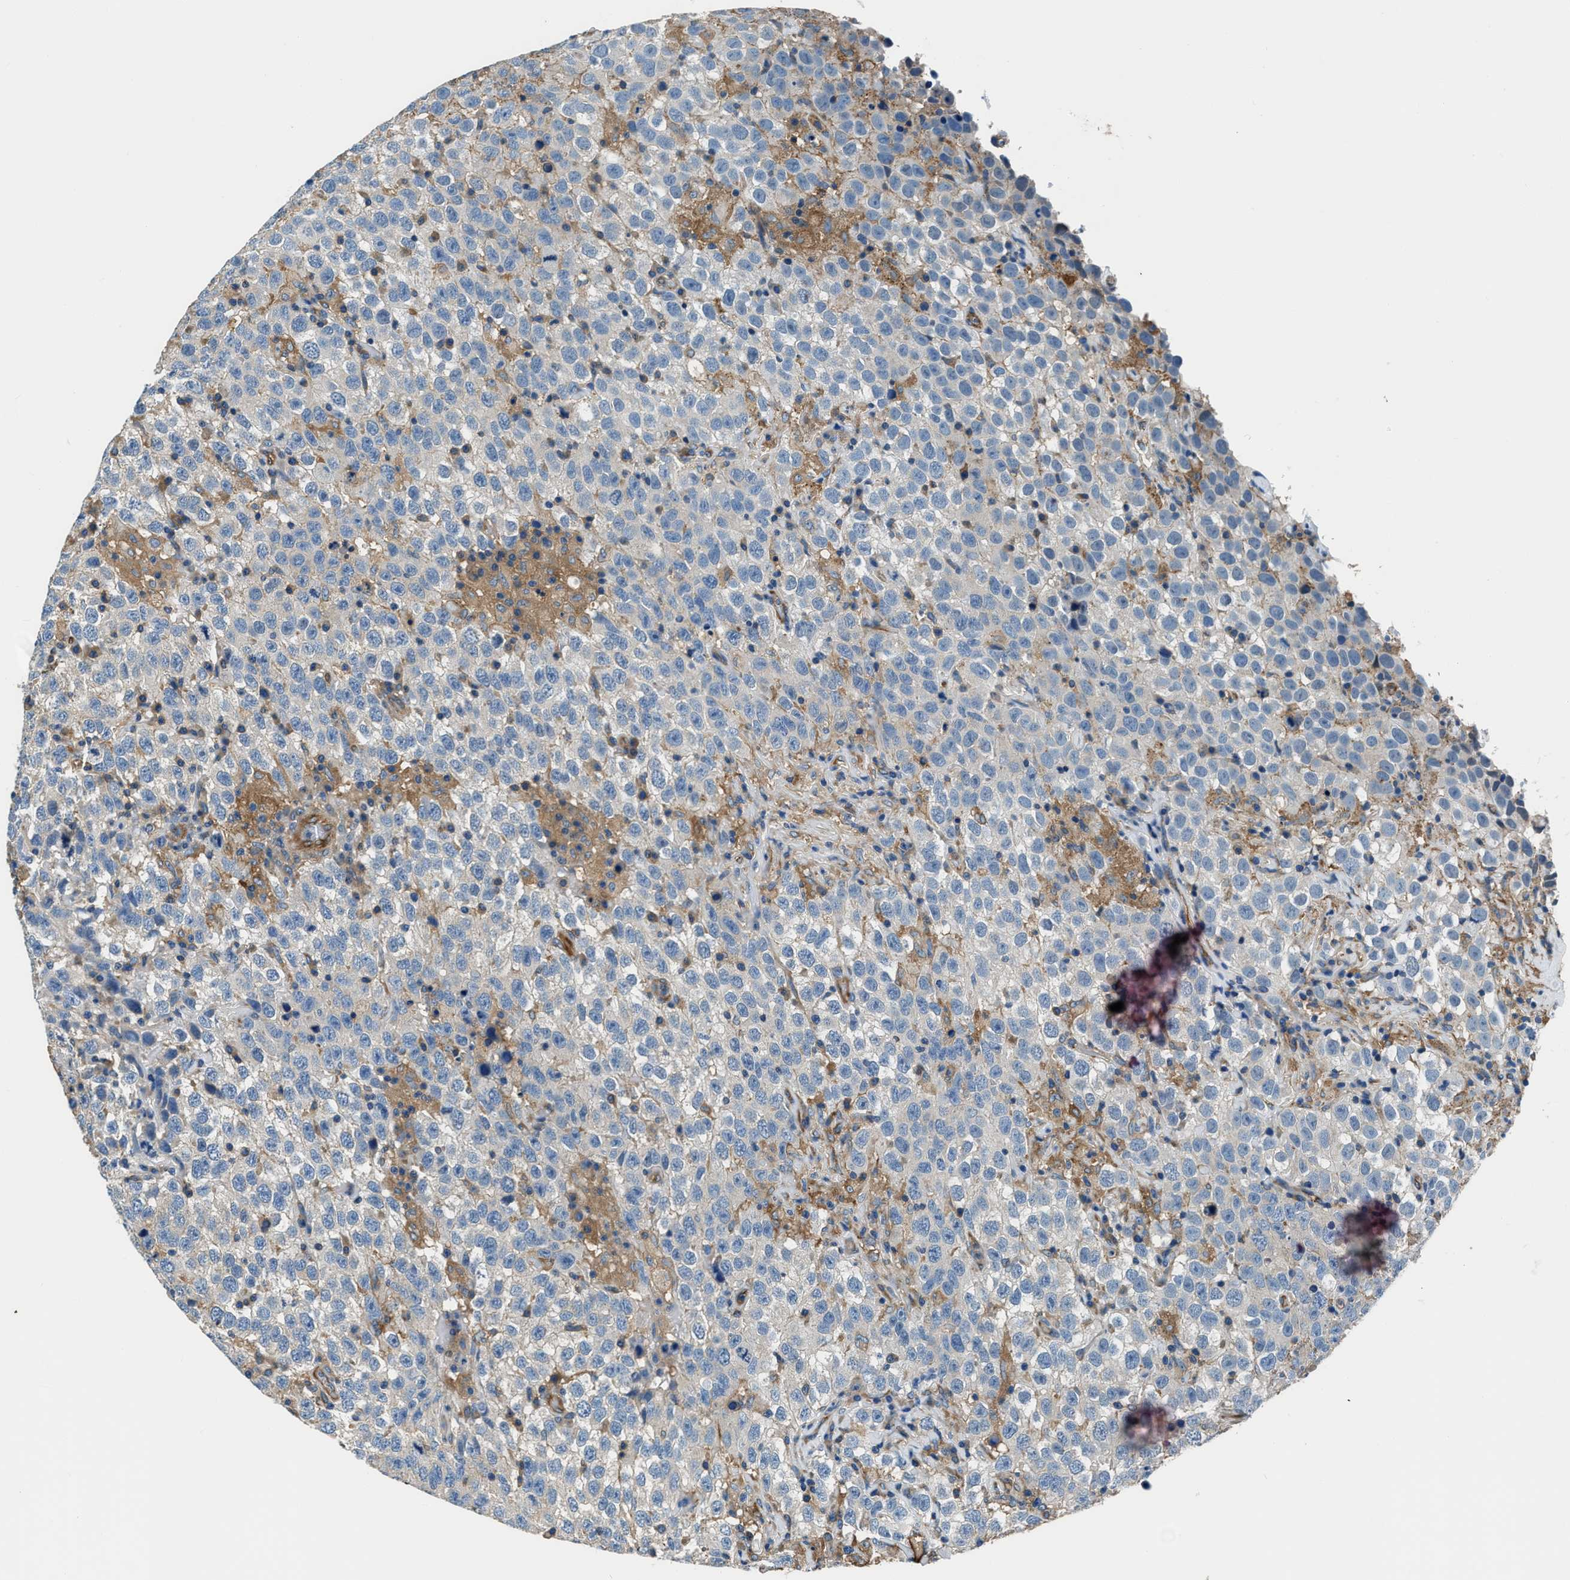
{"staining": {"intensity": "negative", "quantity": "none", "location": "none"}, "tissue": "testis cancer", "cell_type": "Tumor cells", "image_type": "cancer", "snomed": [{"axis": "morphology", "description": "Seminoma, NOS"}, {"axis": "topography", "description": "Testis"}], "caption": "Human testis cancer (seminoma) stained for a protein using immunohistochemistry (IHC) exhibits no positivity in tumor cells.", "gene": "EEA1", "patient": {"sex": "male", "age": 41}}